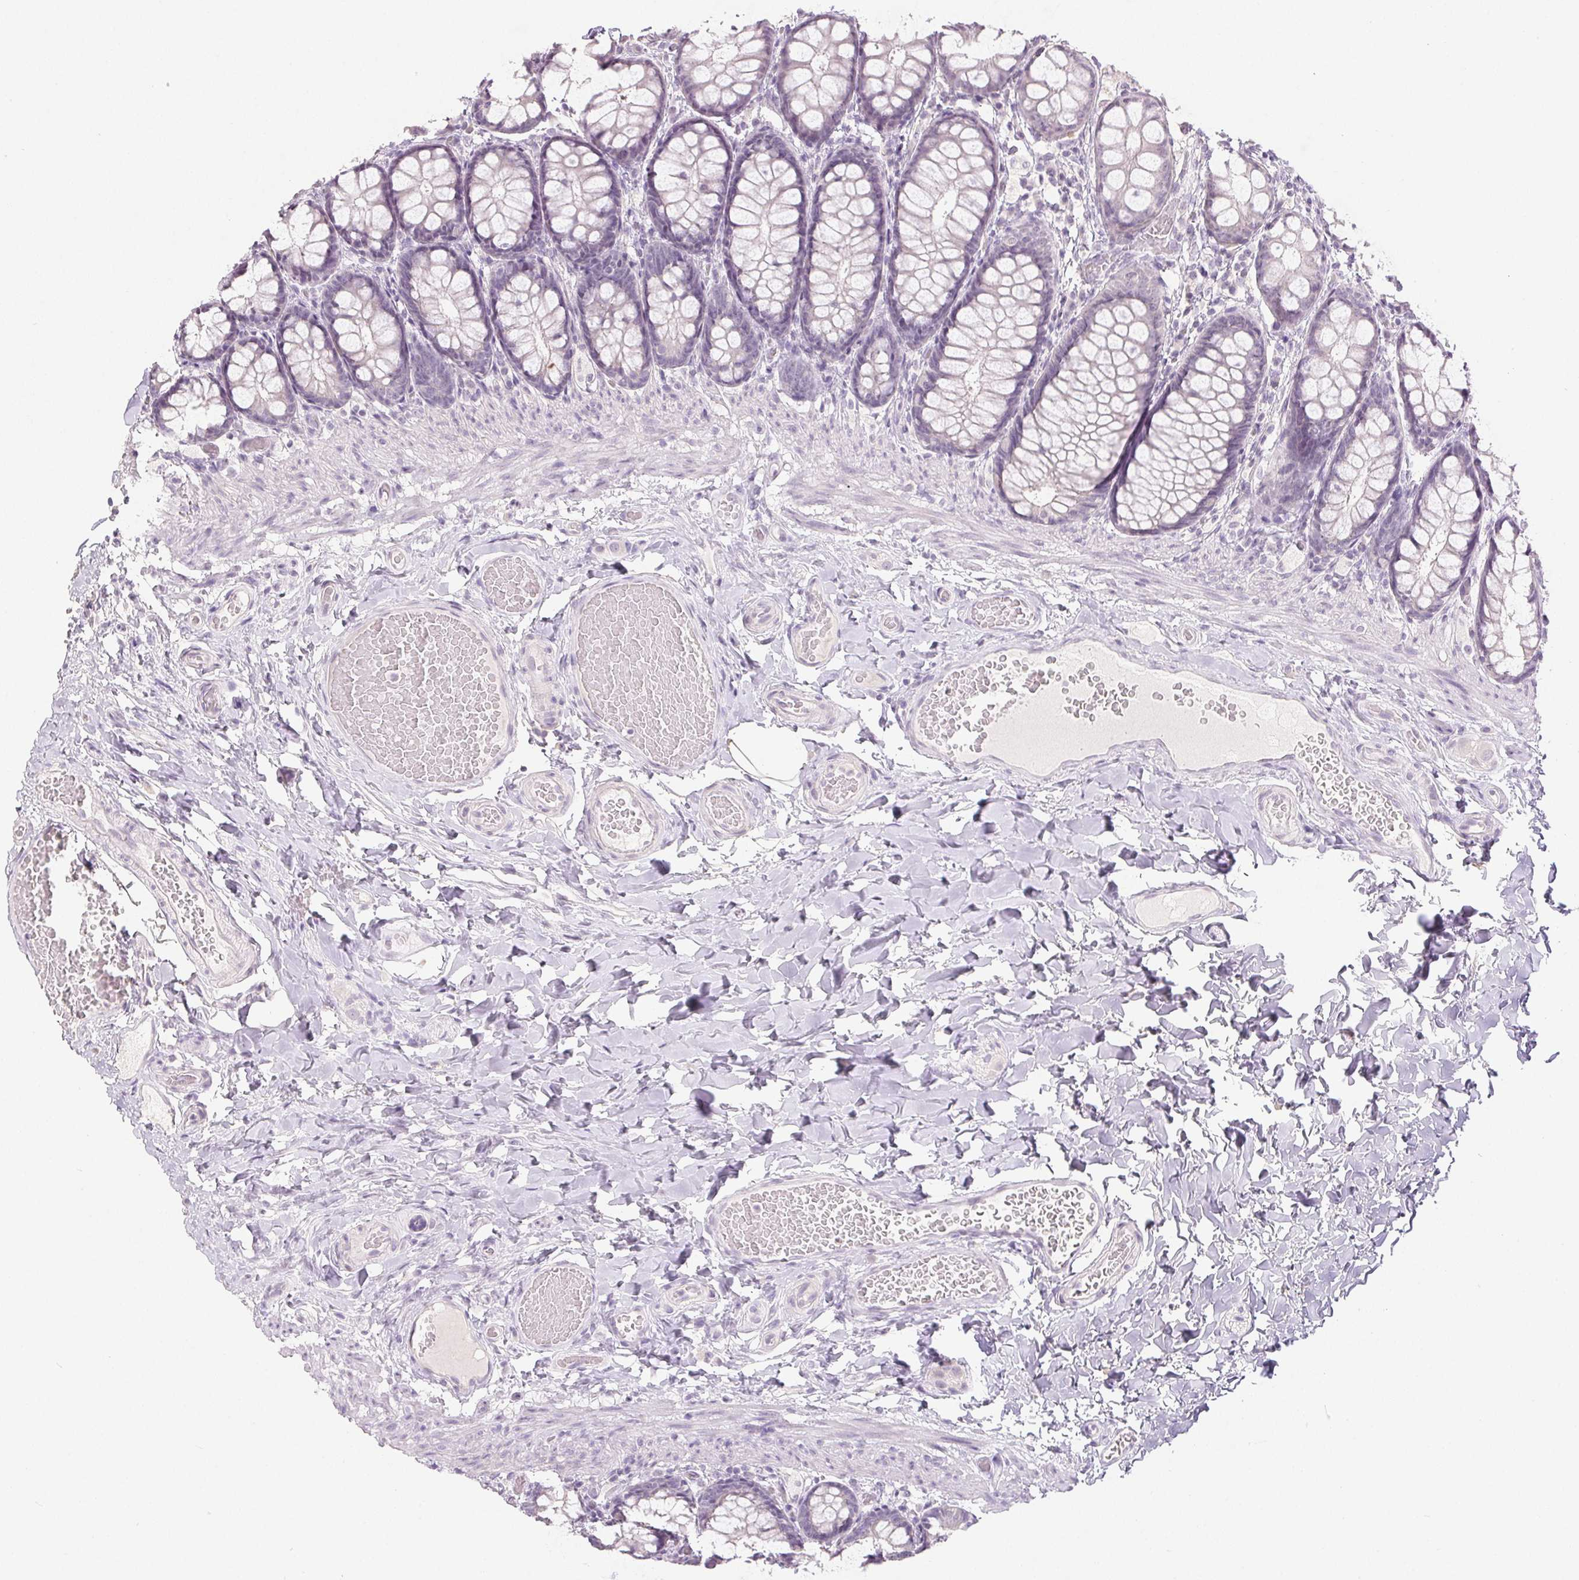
{"staining": {"intensity": "negative", "quantity": "none", "location": "none"}, "tissue": "colon", "cell_type": "Endothelial cells", "image_type": "normal", "snomed": [{"axis": "morphology", "description": "Normal tissue, NOS"}, {"axis": "topography", "description": "Colon"}], "caption": "Immunohistochemical staining of normal colon exhibits no significant positivity in endothelial cells.", "gene": "PI3", "patient": {"sex": "male", "age": 47}}